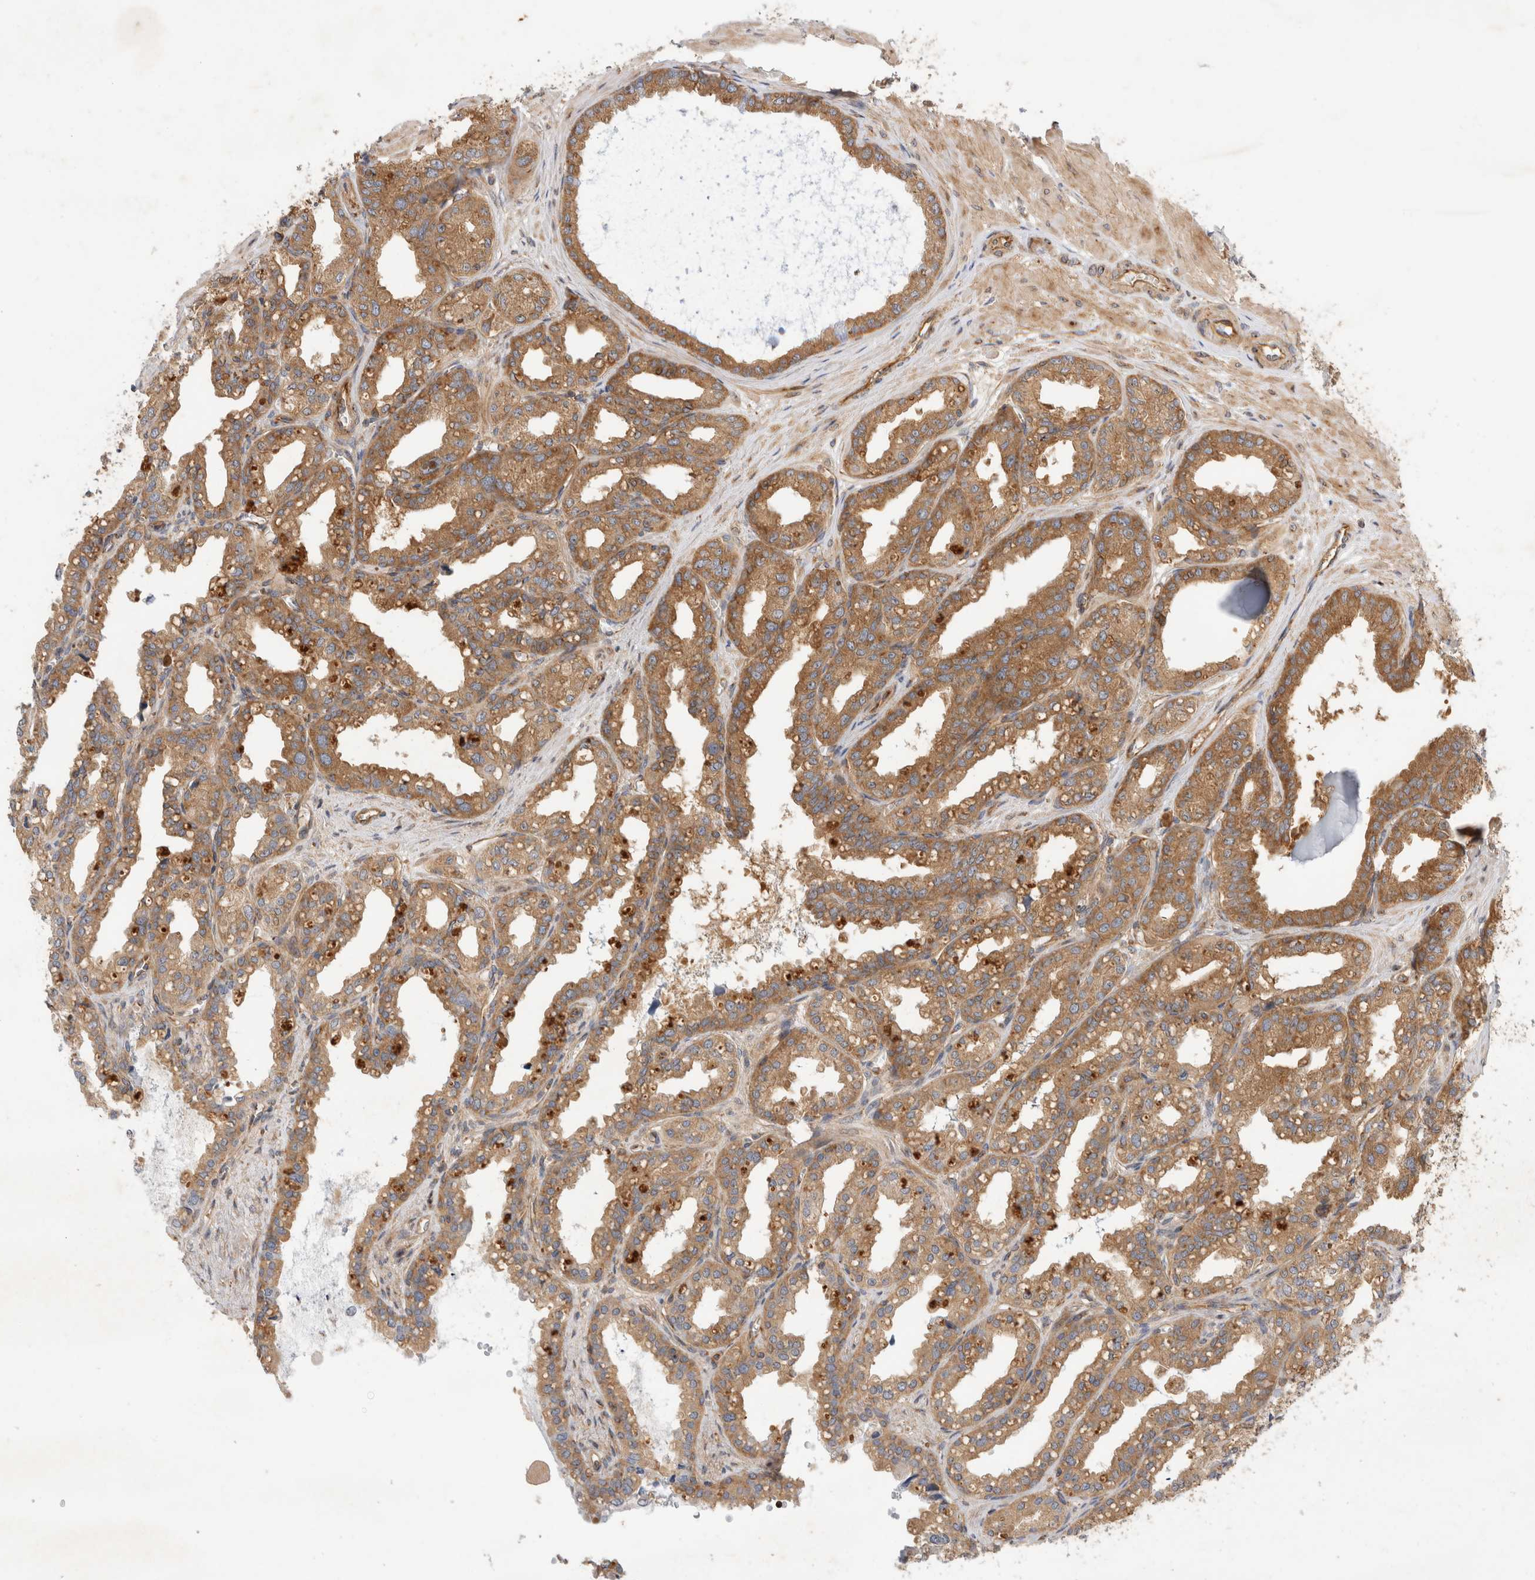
{"staining": {"intensity": "moderate", "quantity": ">75%", "location": "cytoplasmic/membranous"}, "tissue": "seminal vesicle", "cell_type": "Glandular cells", "image_type": "normal", "snomed": [{"axis": "morphology", "description": "Normal tissue, NOS"}, {"axis": "topography", "description": "Prostate"}, {"axis": "topography", "description": "Seminal veicle"}], "caption": "Immunohistochemistry (DAB) staining of normal human seminal vesicle demonstrates moderate cytoplasmic/membranous protein expression in about >75% of glandular cells. (brown staining indicates protein expression, while blue staining denotes nuclei).", "gene": "GPR150", "patient": {"sex": "male", "age": 51}}